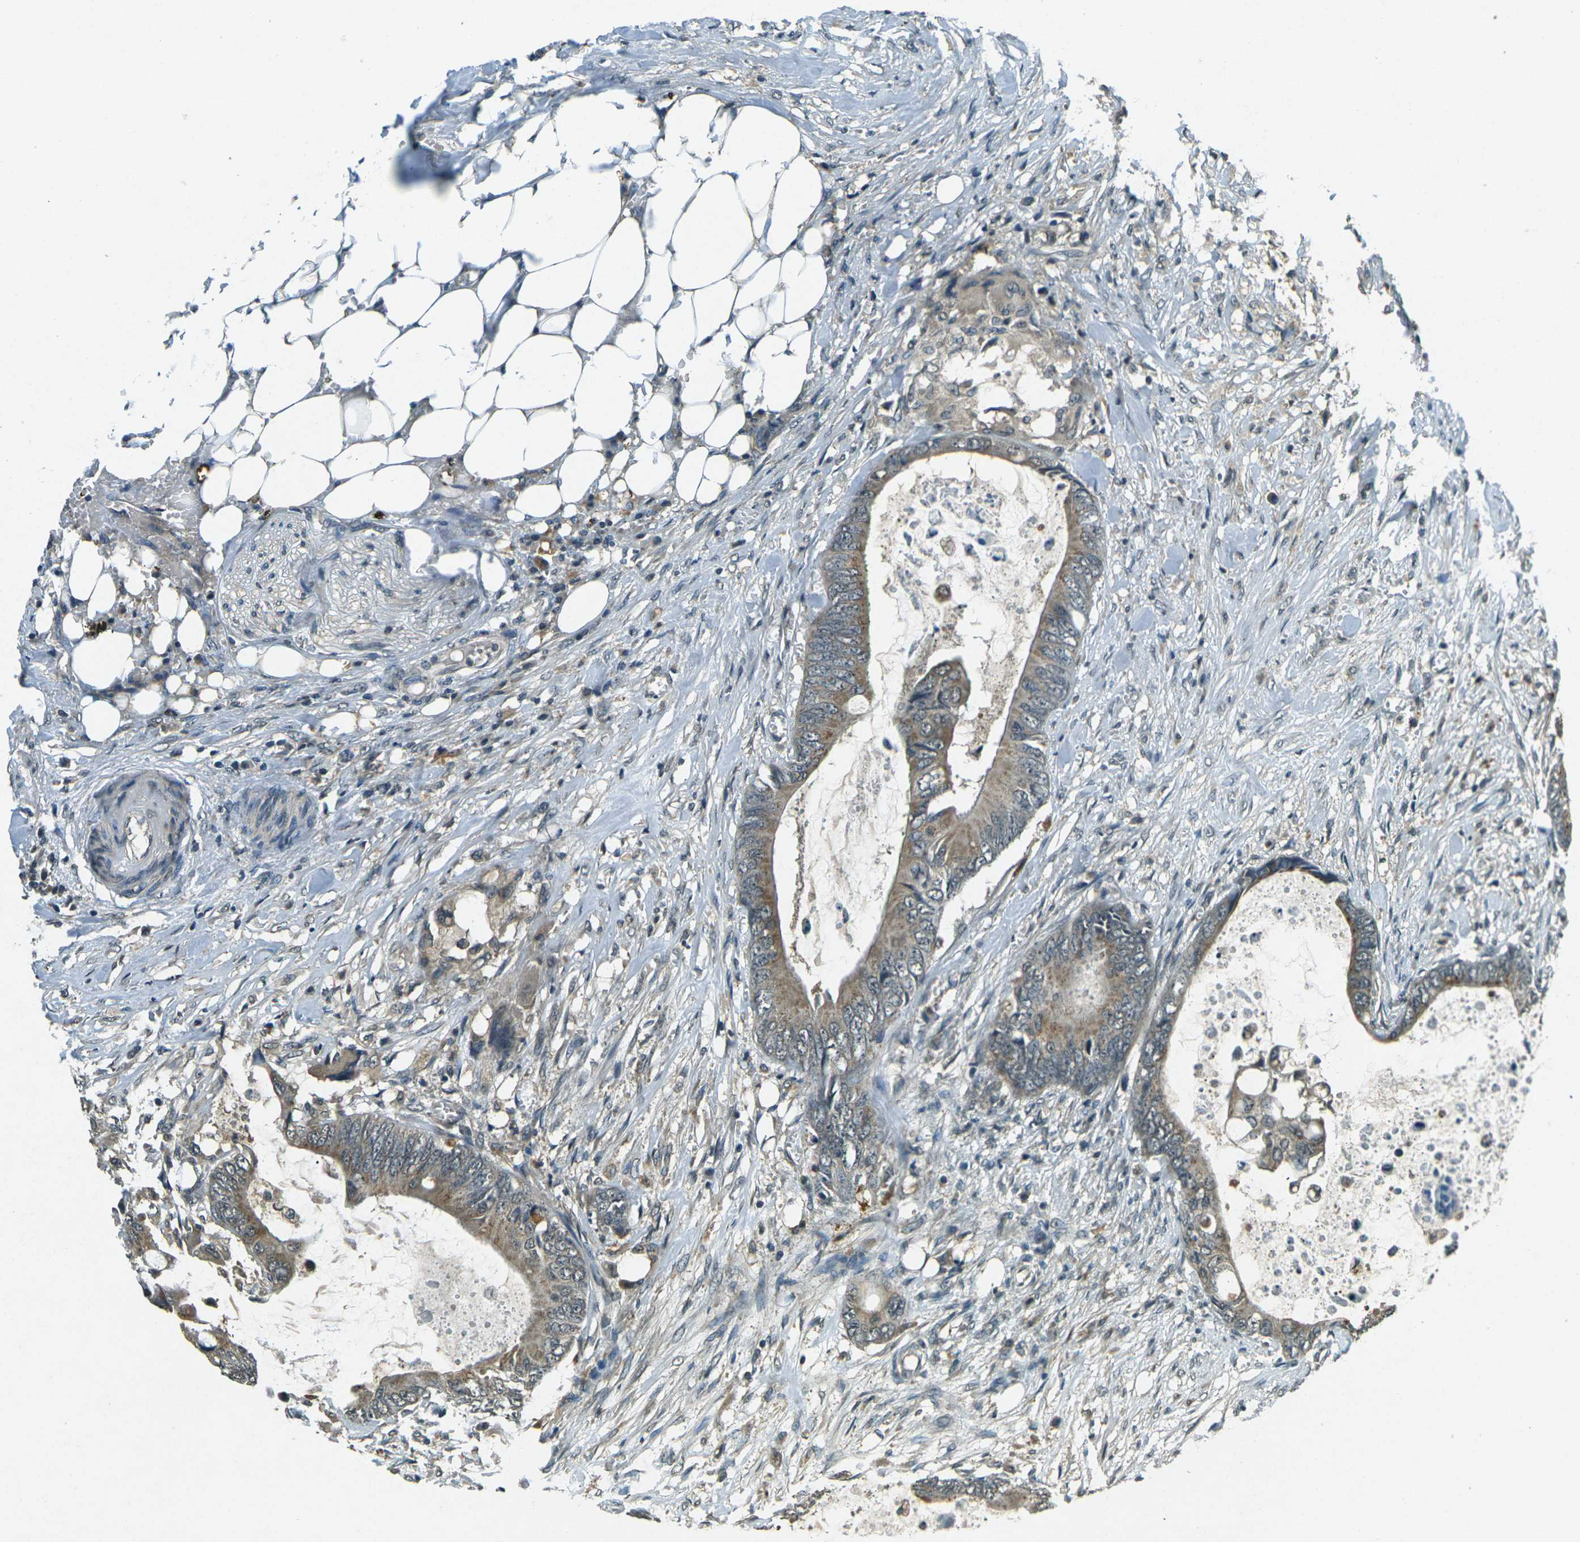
{"staining": {"intensity": "moderate", "quantity": ">75%", "location": "cytoplasmic/membranous"}, "tissue": "colorectal cancer", "cell_type": "Tumor cells", "image_type": "cancer", "snomed": [{"axis": "morphology", "description": "Normal tissue, NOS"}, {"axis": "morphology", "description": "Adenocarcinoma, NOS"}, {"axis": "topography", "description": "Rectum"}, {"axis": "topography", "description": "Peripheral nerve tissue"}], "caption": "Immunohistochemistry (IHC) of human colorectal adenocarcinoma shows medium levels of moderate cytoplasmic/membranous positivity in about >75% of tumor cells.", "gene": "PDE2A", "patient": {"sex": "female", "age": 77}}